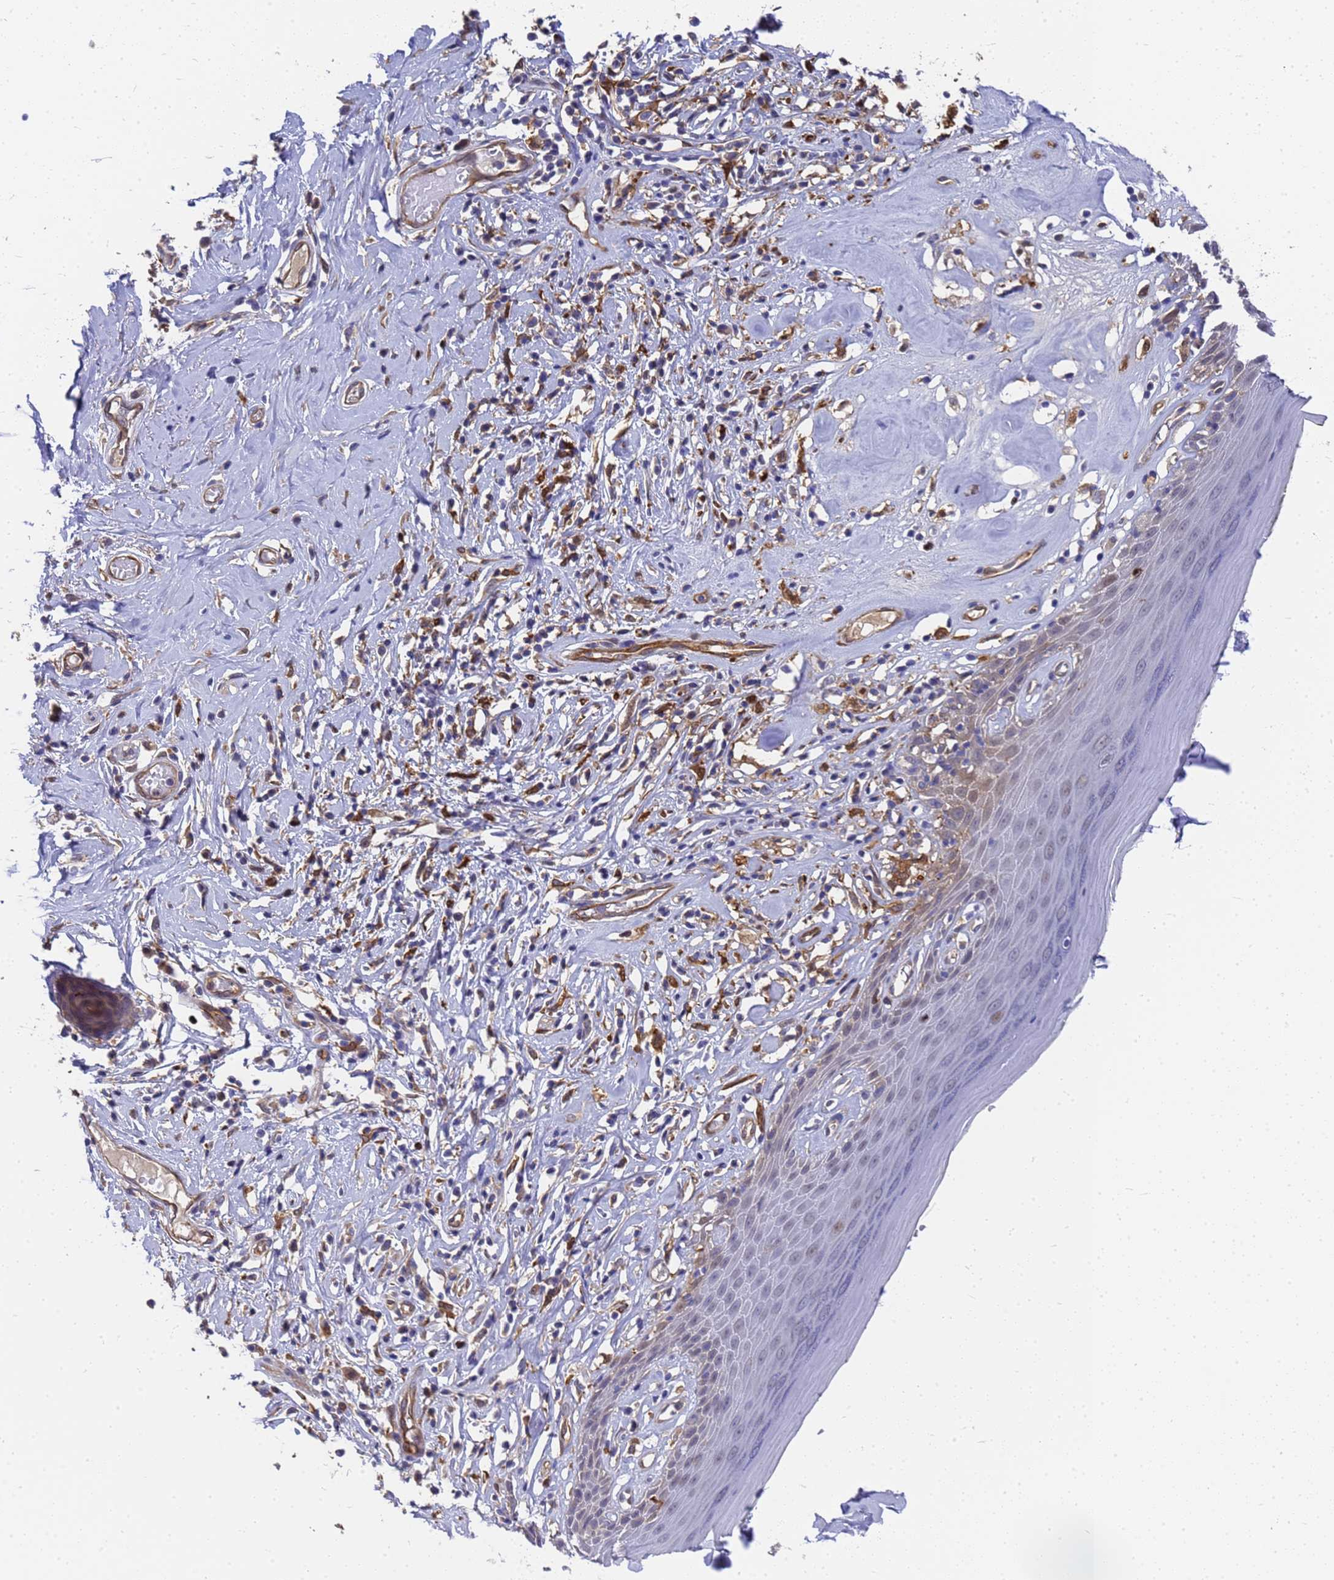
{"staining": {"intensity": "strong", "quantity": "<25%", "location": "cytoplasmic/membranous"}, "tissue": "skin", "cell_type": "Epidermal cells", "image_type": "normal", "snomed": [{"axis": "morphology", "description": "Normal tissue, NOS"}, {"axis": "morphology", "description": "Inflammation, NOS"}, {"axis": "topography", "description": "Vulva"}], "caption": "This histopathology image shows unremarkable skin stained with immunohistochemistry (IHC) to label a protein in brown. The cytoplasmic/membranous of epidermal cells show strong positivity for the protein. Nuclei are counter-stained blue.", "gene": "SLC35E2B", "patient": {"sex": "female", "age": 84}}